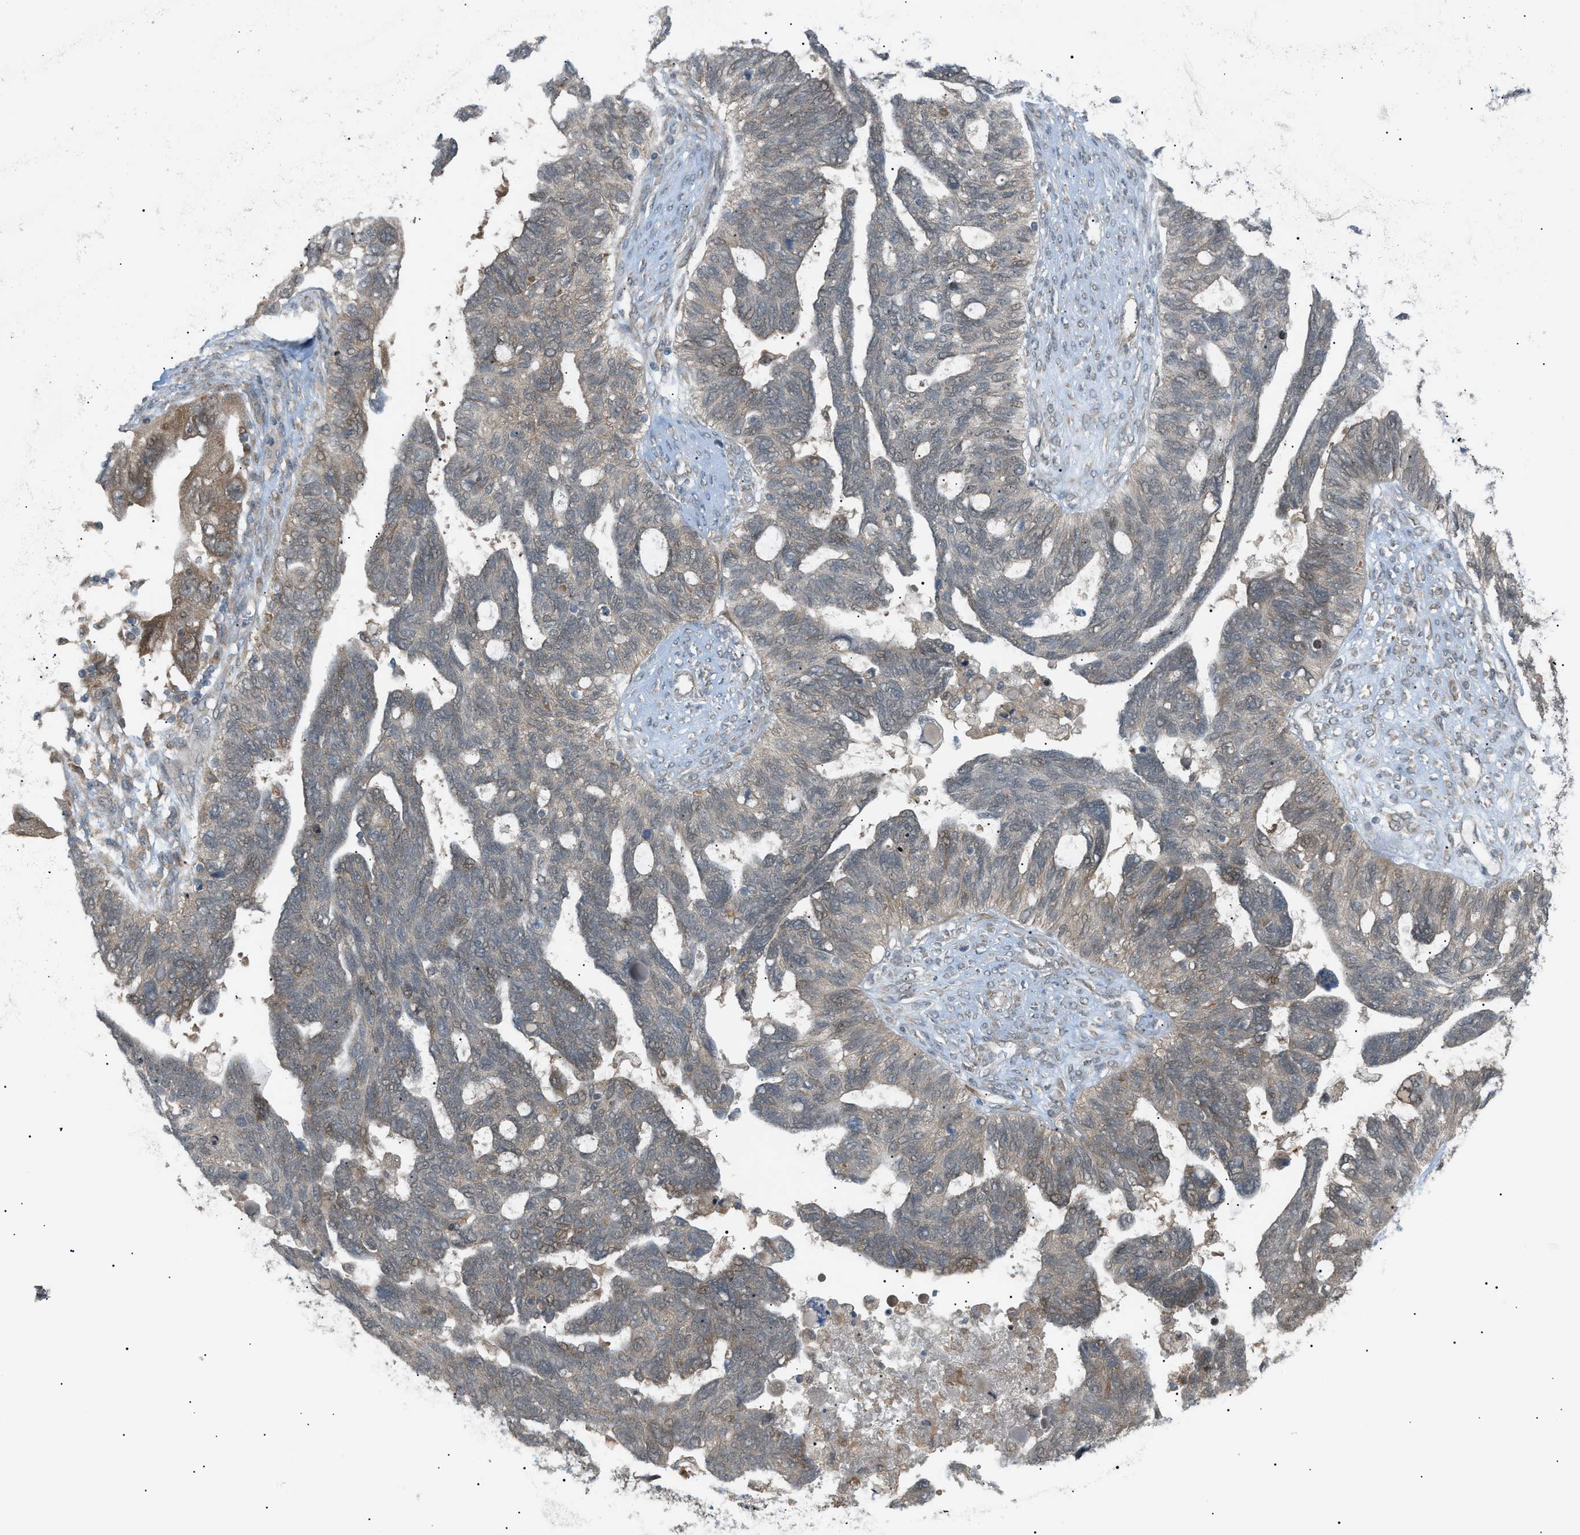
{"staining": {"intensity": "weak", "quantity": "25%-75%", "location": "cytoplasmic/membranous,nuclear"}, "tissue": "ovarian cancer", "cell_type": "Tumor cells", "image_type": "cancer", "snomed": [{"axis": "morphology", "description": "Cystadenocarcinoma, serous, NOS"}, {"axis": "topography", "description": "Ovary"}], "caption": "Ovarian serous cystadenocarcinoma stained for a protein (brown) displays weak cytoplasmic/membranous and nuclear positive expression in approximately 25%-75% of tumor cells.", "gene": "LPIN2", "patient": {"sex": "female", "age": 79}}